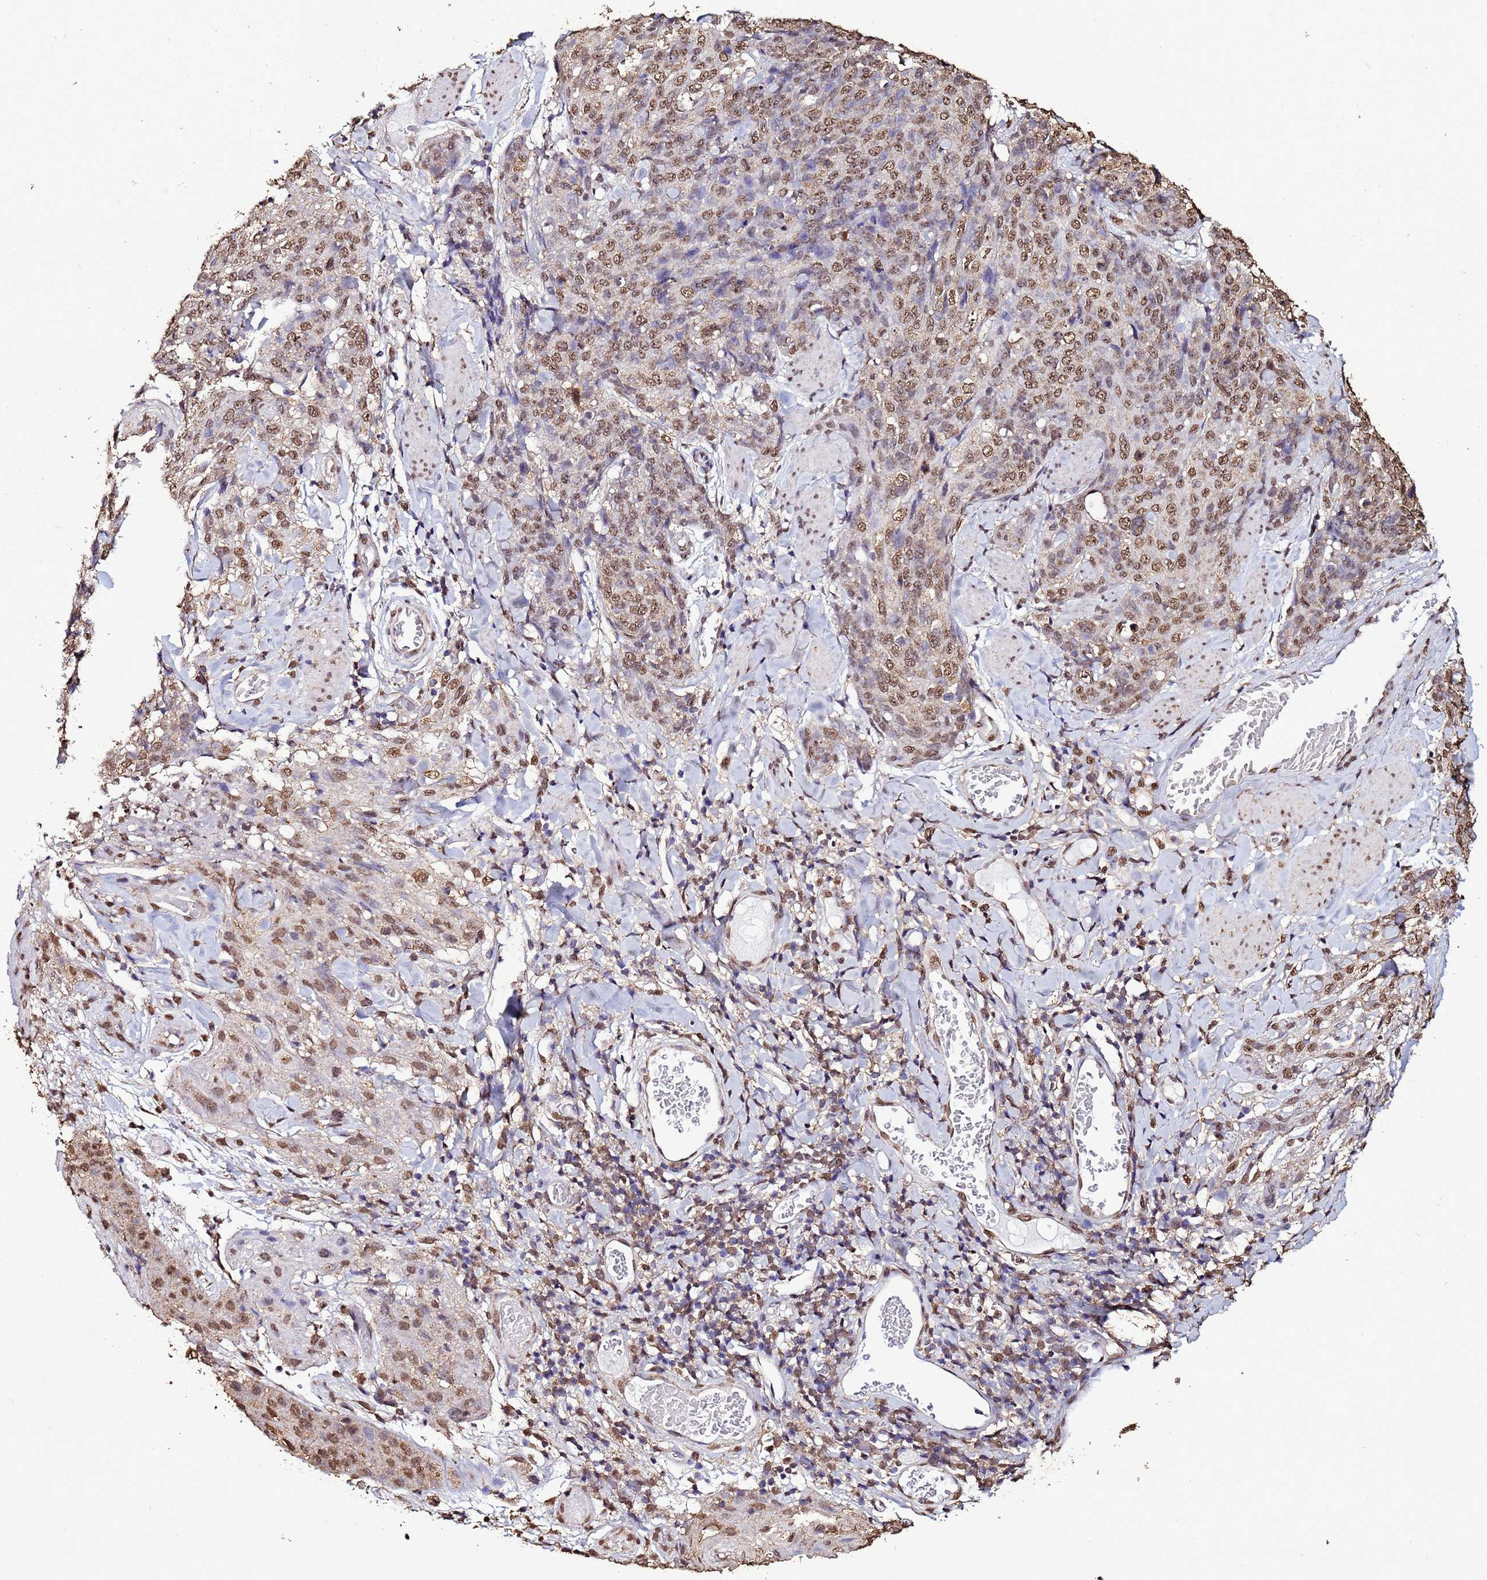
{"staining": {"intensity": "moderate", "quantity": ">75%", "location": "nuclear"}, "tissue": "skin cancer", "cell_type": "Tumor cells", "image_type": "cancer", "snomed": [{"axis": "morphology", "description": "Squamous cell carcinoma, NOS"}, {"axis": "topography", "description": "Skin"}, {"axis": "topography", "description": "Vulva"}], "caption": "Tumor cells demonstrate medium levels of moderate nuclear positivity in approximately >75% of cells in skin squamous cell carcinoma.", "gene": "TRIP6", "patient": {"sex": "female", "age": 85}}